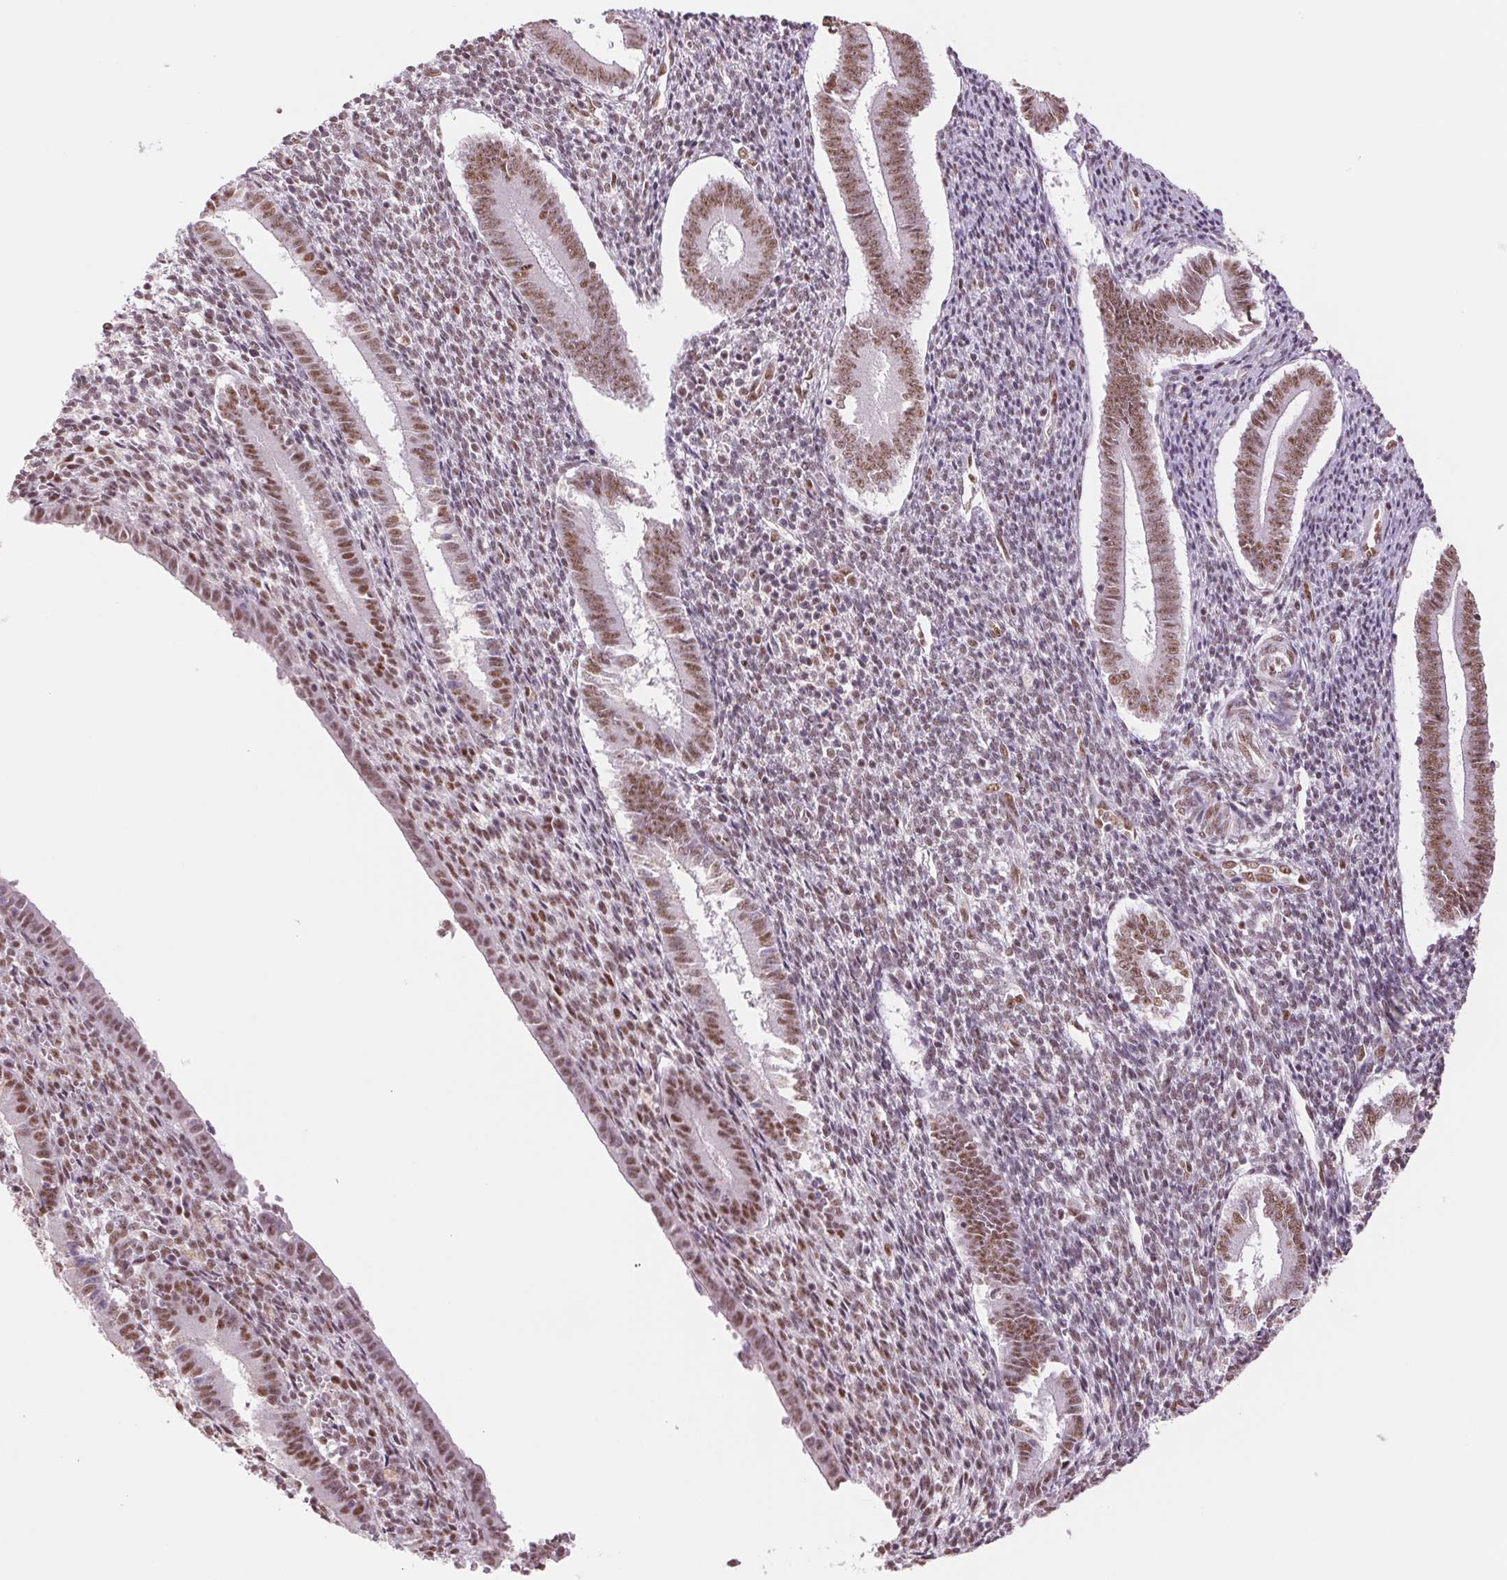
{"staining": {"intensity": "moderate", "quantity": ">75%", "location": "nuclear"}, "tissue": "endometrium", "cell_type": "Cells in endometrial stroma", "image_type": "normal", "snomed": [{"axis": "morphology", "description": "Normal tissue, NOS"}, {"axis": "topography", "description": "Endometrium"}], "caption": "Moderate nuclear staining for a protein is present in about >75% of cells in endometrial stroma of benign endometrium using immunohistochemistry (IHC).", "gene": "SREK1", "patient": {"sex": "female", "age": 25}}